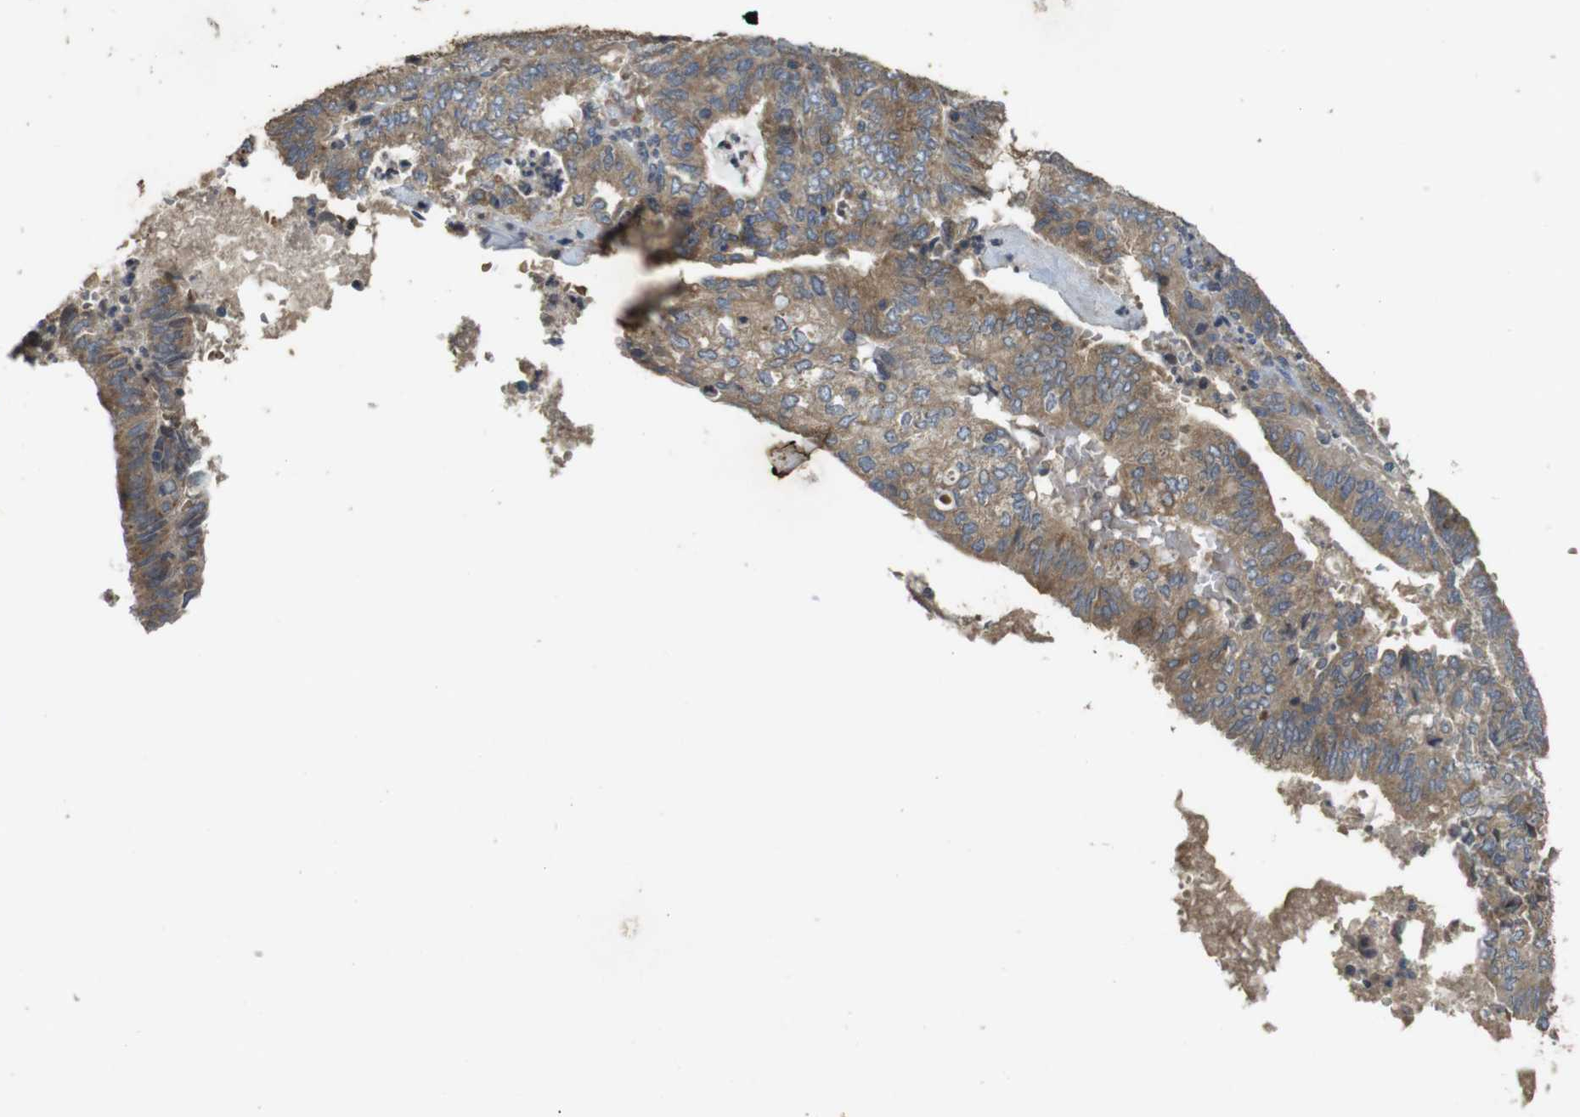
{"staining": {"intensity": "moderate", "quantity": ">75%", "location": "cytoplasmic/membranous"}, "tissue": "endometrial cancer", "cell_type": "Tumor cells", "image_type": "cancer", "snomed": [{"axis": "morphology", "description": "Adenocarcinoma, NOS"}, {"axis": "topography", "description": "Uterus"}], "caption": "Endometrial adenocarcinoma tissue shows moderate cytoplasmic/membranous expression in approximately >75% of tumor cells The protein is stained brown, and the nuclei are stained in blue (DAB (3,3'-diaminobenzidine) IHC with brightfield microscopy, high magnification).", "gene": "CLTC", "patient": {"sex": "female", "age": 60}}